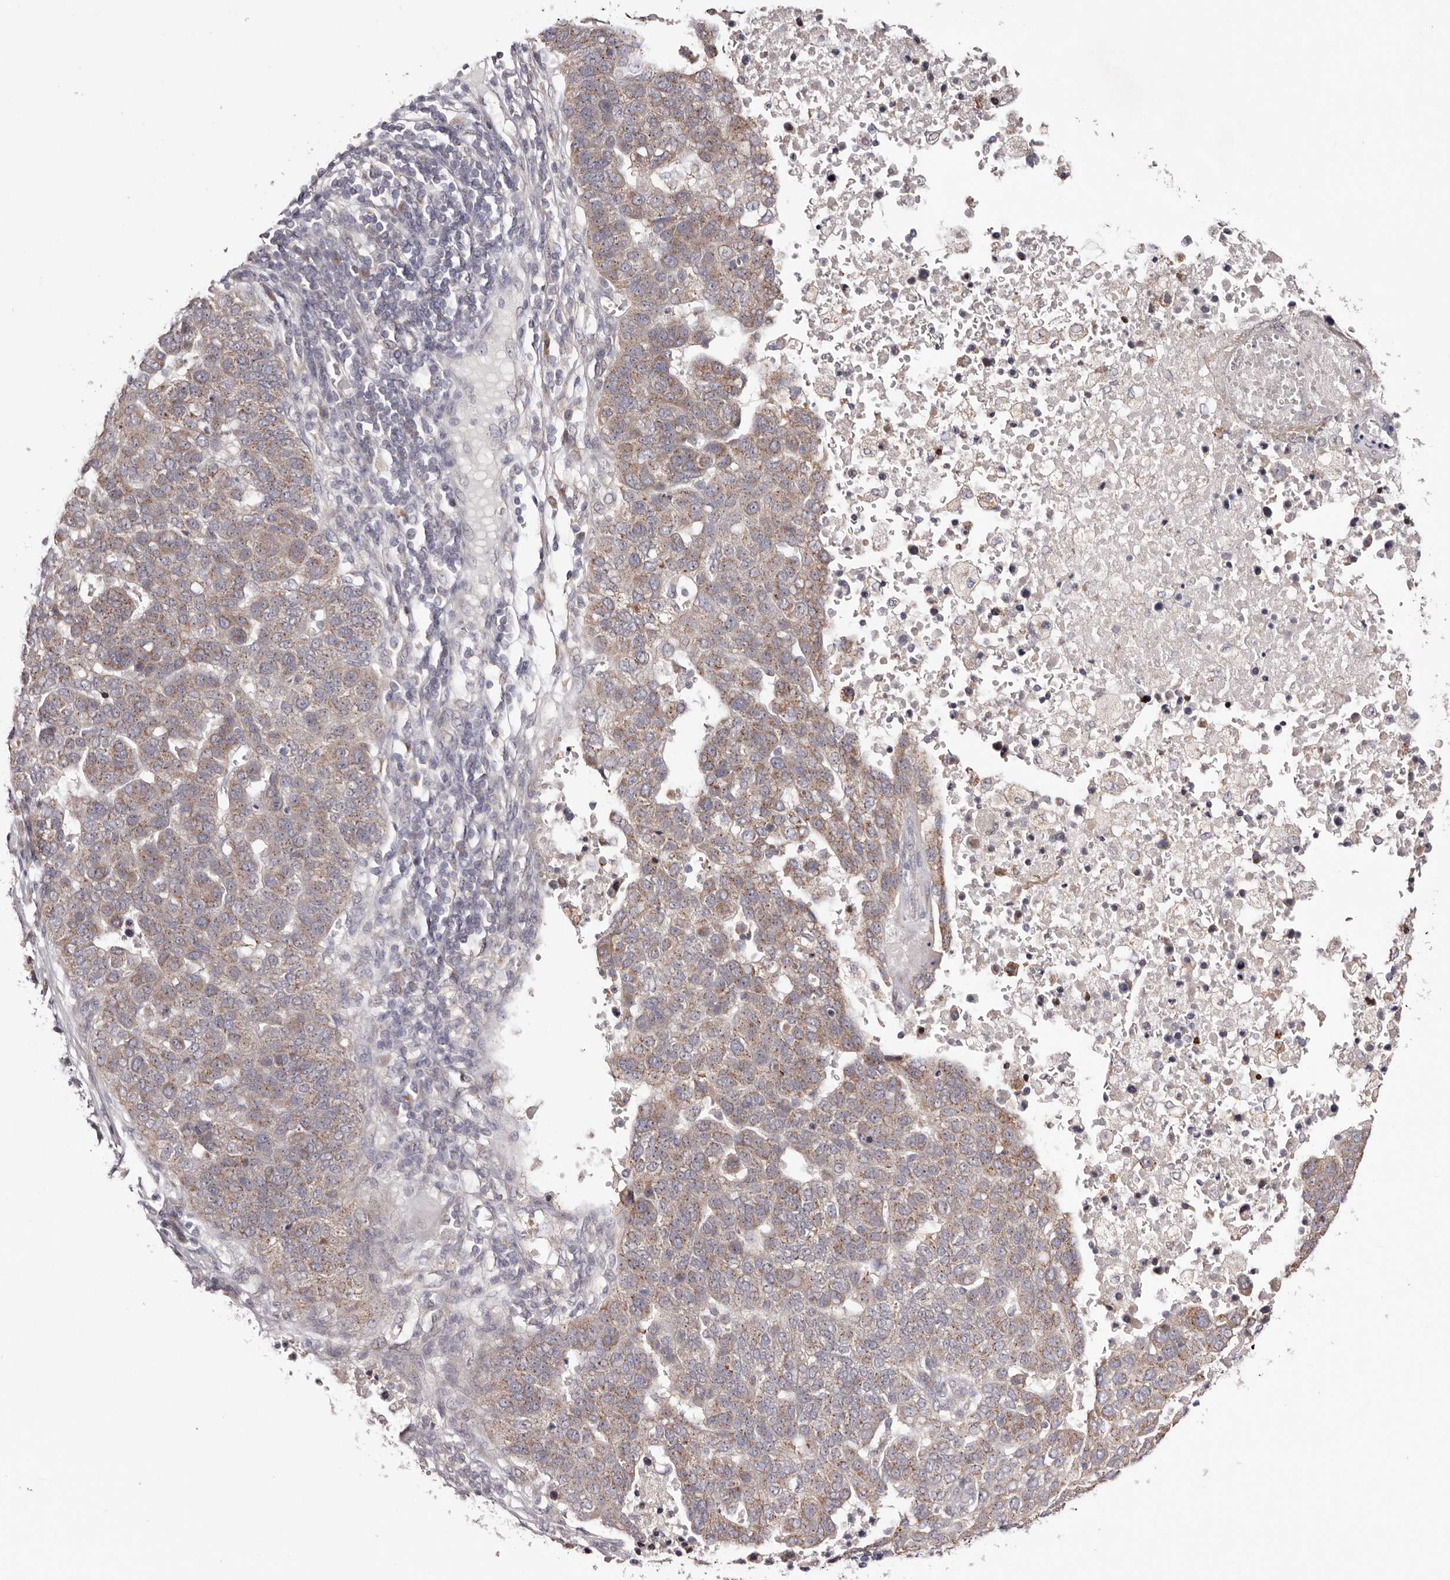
{"staining": {"intensity": "moderate", "quantity": ">75%", "location": "cytoplasmic/membranous"}, "tissue": "pancreatic cancer", "cell_type": "Tumor cells", "image_type": "cancer", "snomed": [{"axis": "morphology", "description": "Adenocarcinoma, NOS"}, {"axis": "topography", "description": "Pancreas"}], "caption": "Immunohistochemical staining of pancreatic adenocarcinoma reveals medium levels of moderate cytoplasmic/membranous protein expression in approximately >75% of tumor cells.", "gene": "EGR3", "patient": {"sex": "female", "age": 61}}